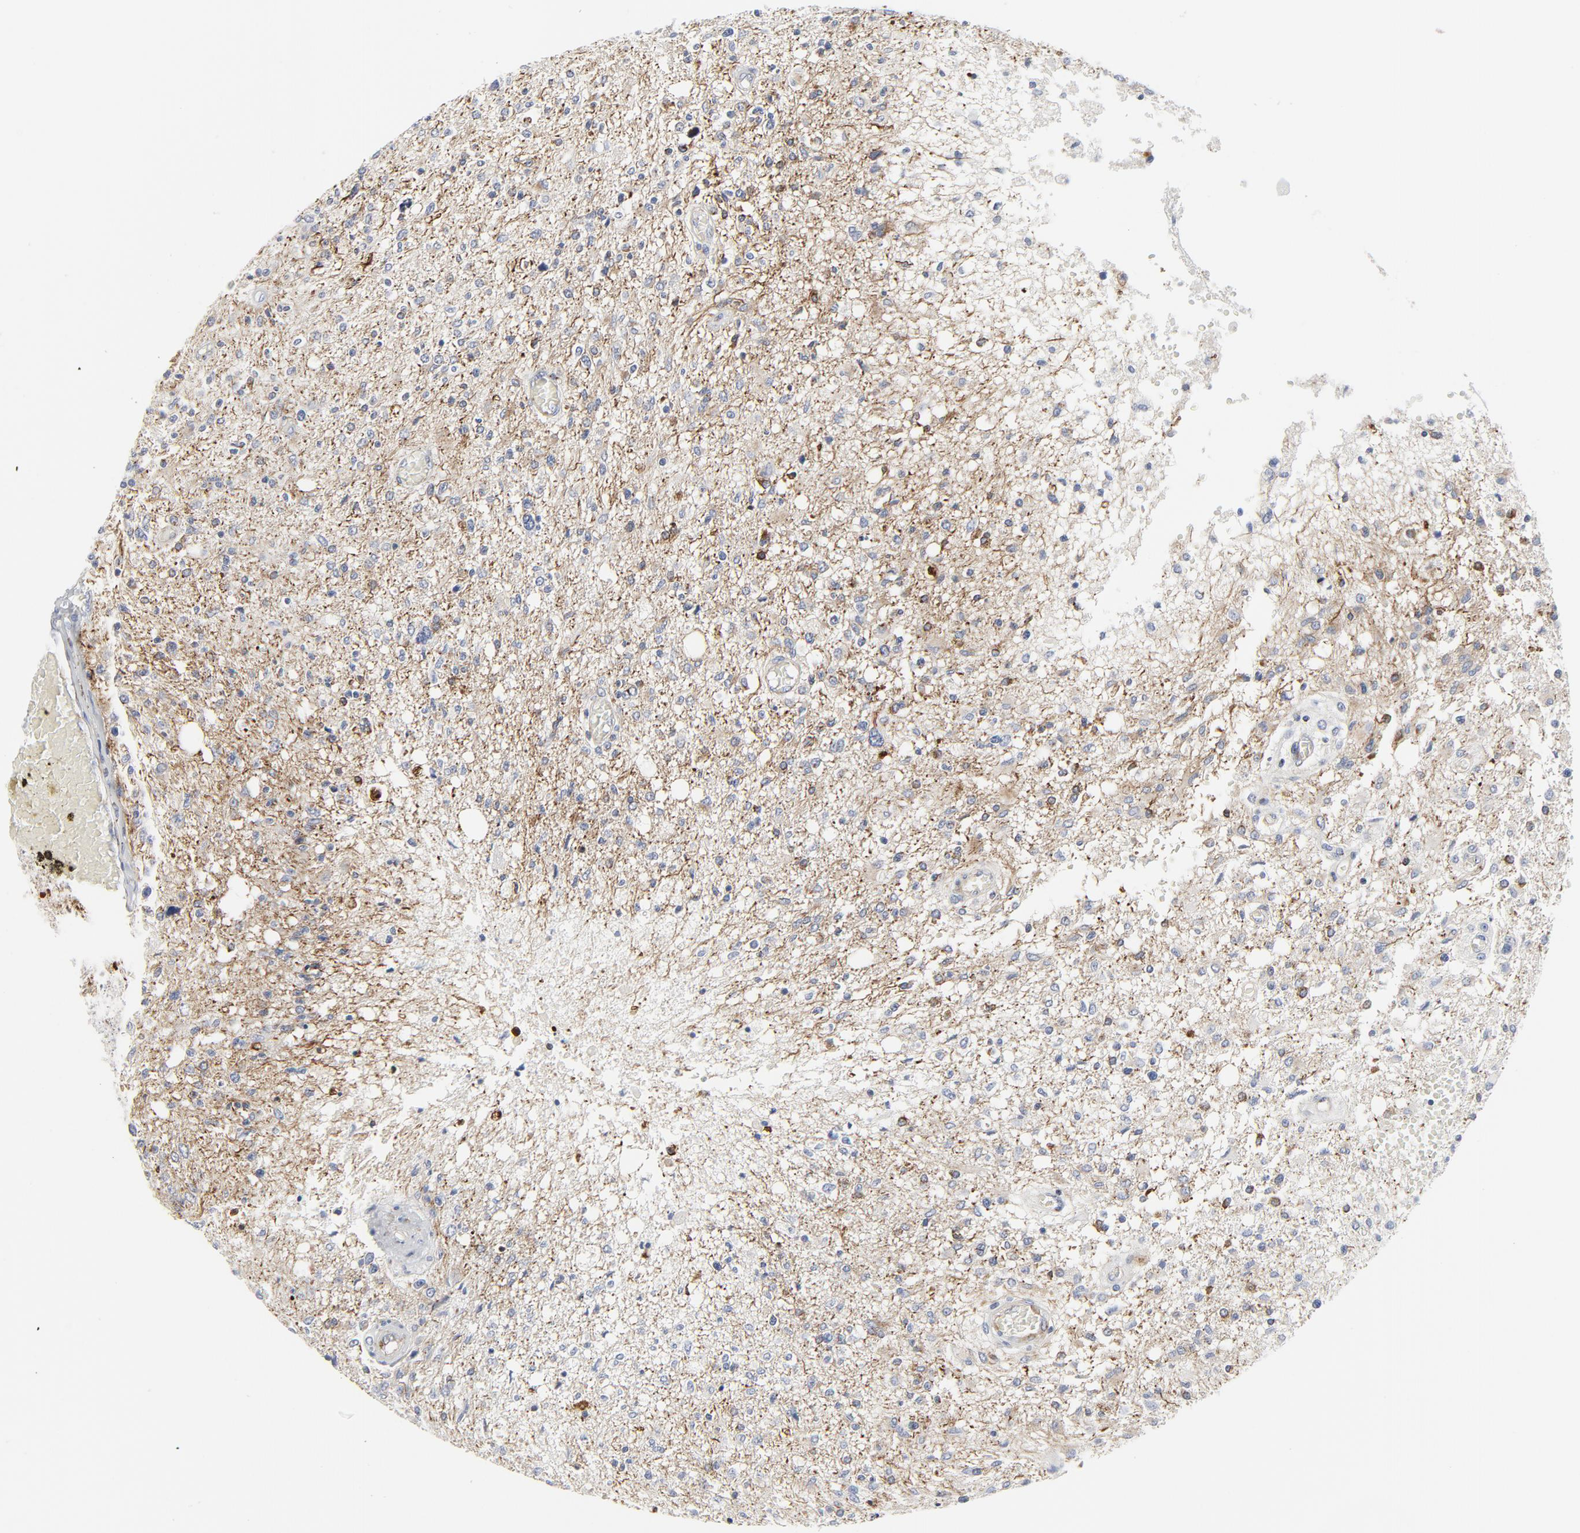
{"staining": {"intensity": "negative", "quantity": "none", "location": "none"}, "tissue": "glioma", "cell_type": "Tumor cells", "image_type": "cancer", "snomed": [{"axis": "morphology", "description": "Glioma, malignant, High grade"}, {"axis": "topography", "description": "Cerebral cortex"}], "caption": "Immunohistochemistry image of neoplastic tissue: human malignant high-grade glioma stained with DAB (3,3'-diaminobenzidine) shows no significant protein expression in tumor cells.", "gene": "TUBB1", "patient": {"sex": "male", "age": 76}}